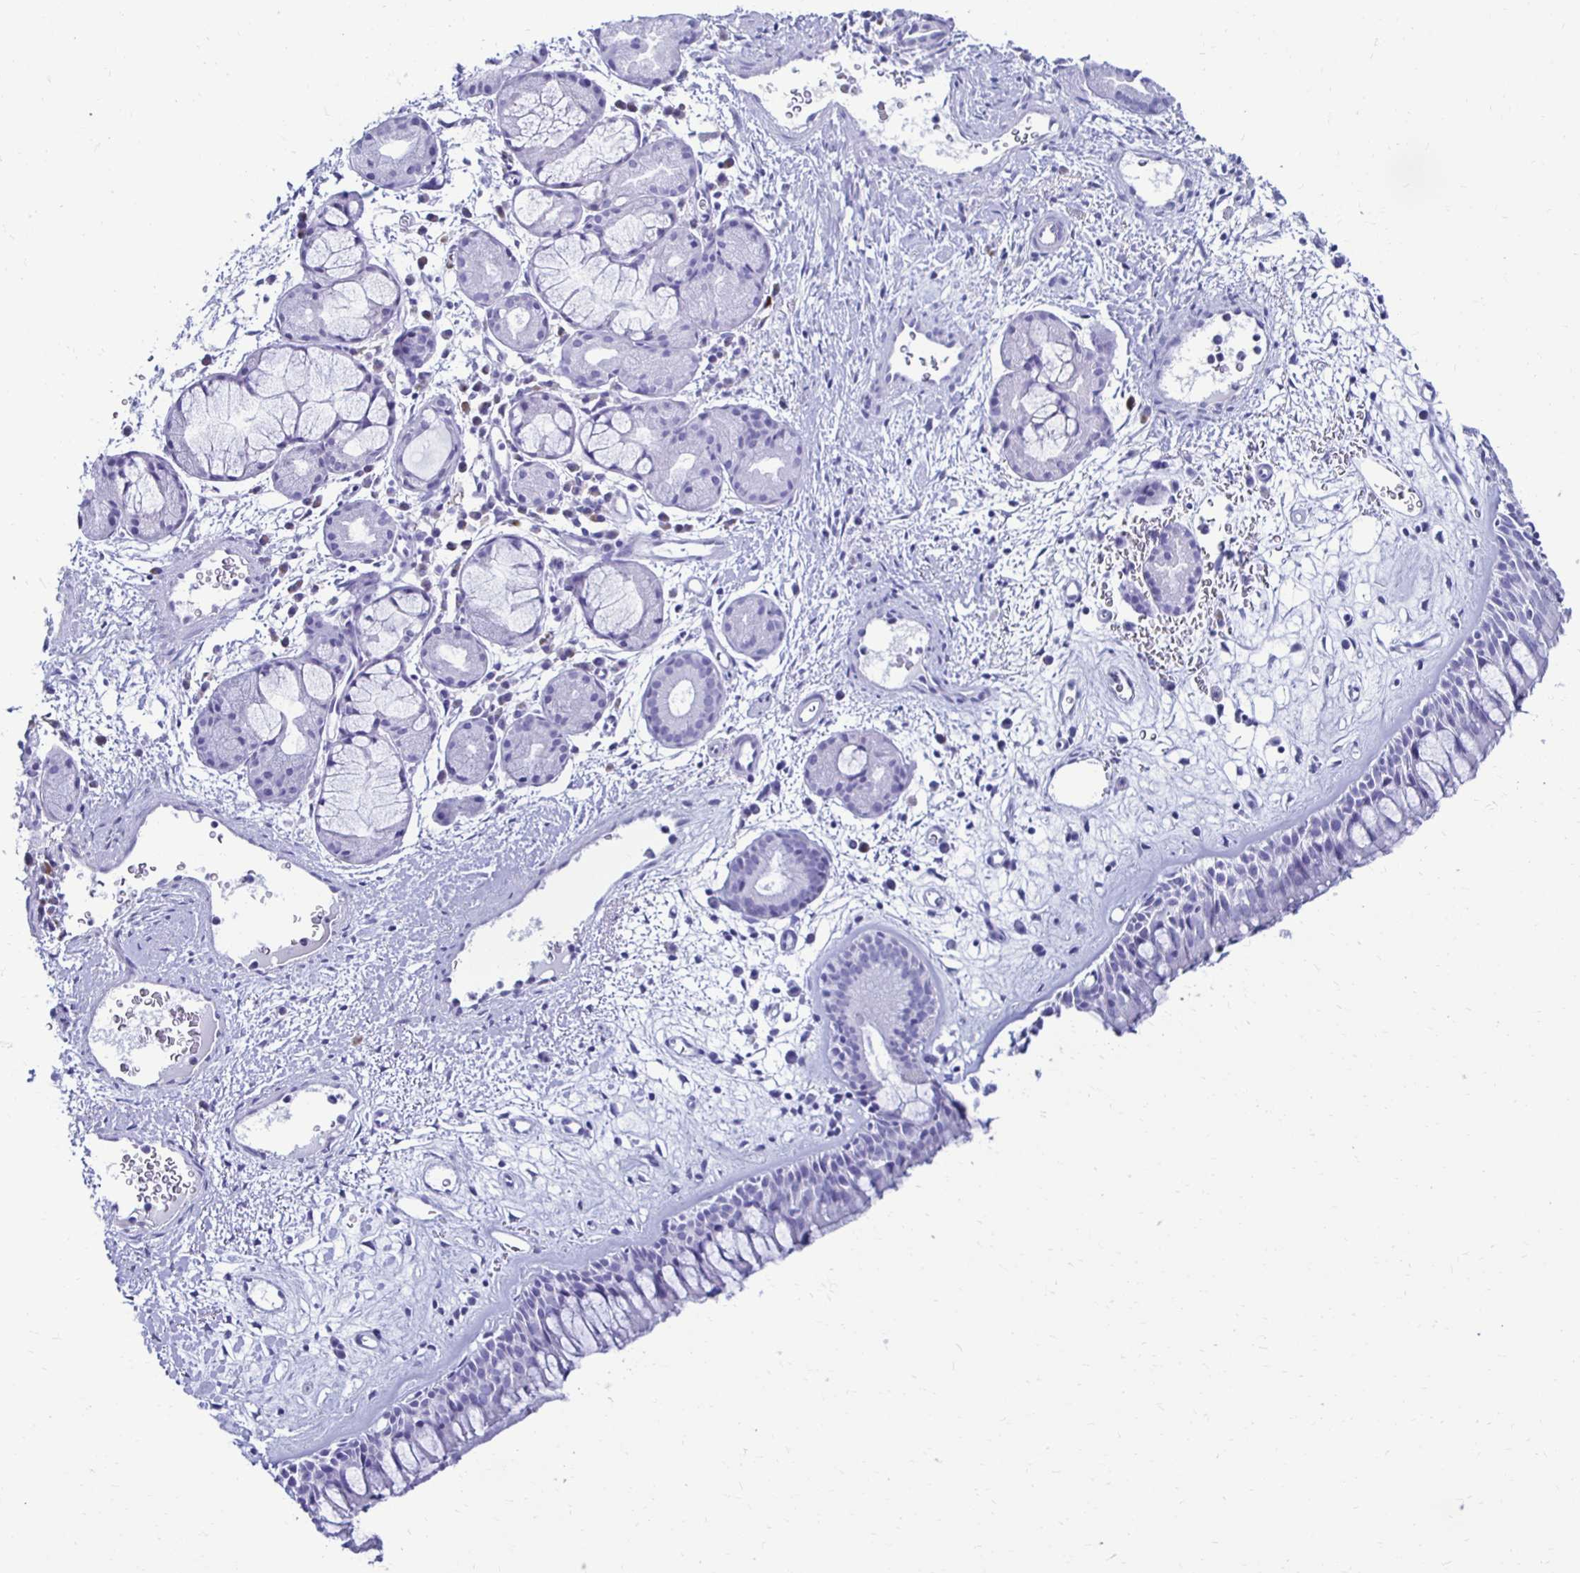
{"staining": {"intensity": "negative", "quantity": "none", "location": "none"}, "tissue": "nasopharynx", "cell_type": "Respiratory epithelial cells", "image_type": "normal", "snomed": [{"axis": "morphology", "description": "Normal tissue, NOS"}, {"axis": "topography", "description": "Nasopharynx"}], "caption": "DAB (3,3'-diaminobenzidine) immunohistochemical staining of benign nasopharynx reveals no significant staining in respiratory epithelial cells.", "gene": "CST5", "patient": {"sex": "male", "age": 65}}